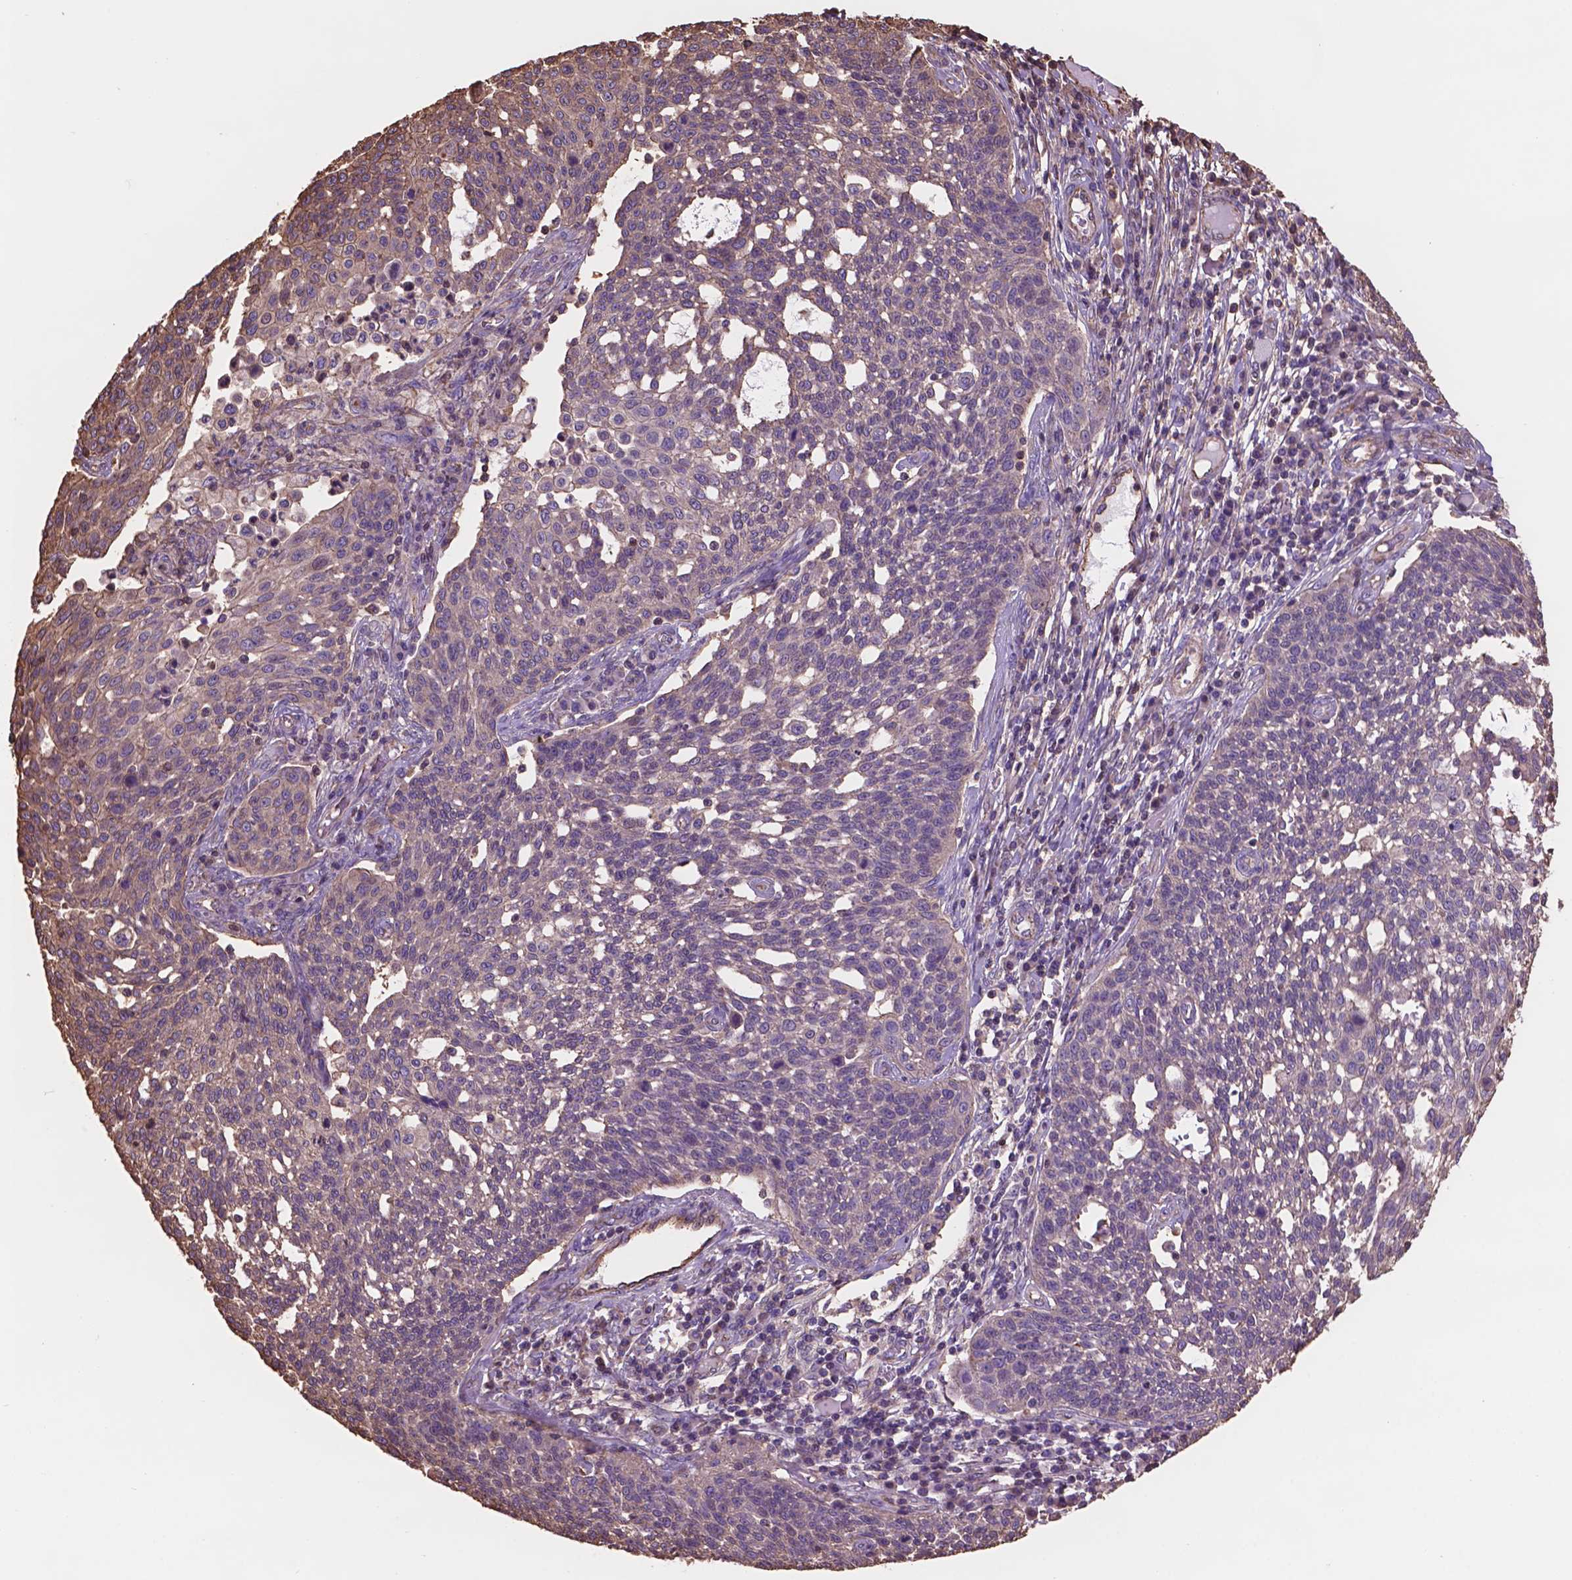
{"staining": {"intensity": "negative", "quantity": "none", "location": "none"}, "tissue": "cervical cancer", "cell_type": "Tumor cells", "image_type": "cancer", "snomed": [{"axis": "morphology", "description": "Squamous cell carcinoma, NOS"}, {"axis": "topography", "description": "Cervix"}], "caption": "DAB immunohistochemical staining of cervical cancer exhibits no significant staining in tumor cells.", "gene": "NIPA2", "patient": {"sex": "female", "age": 34}}